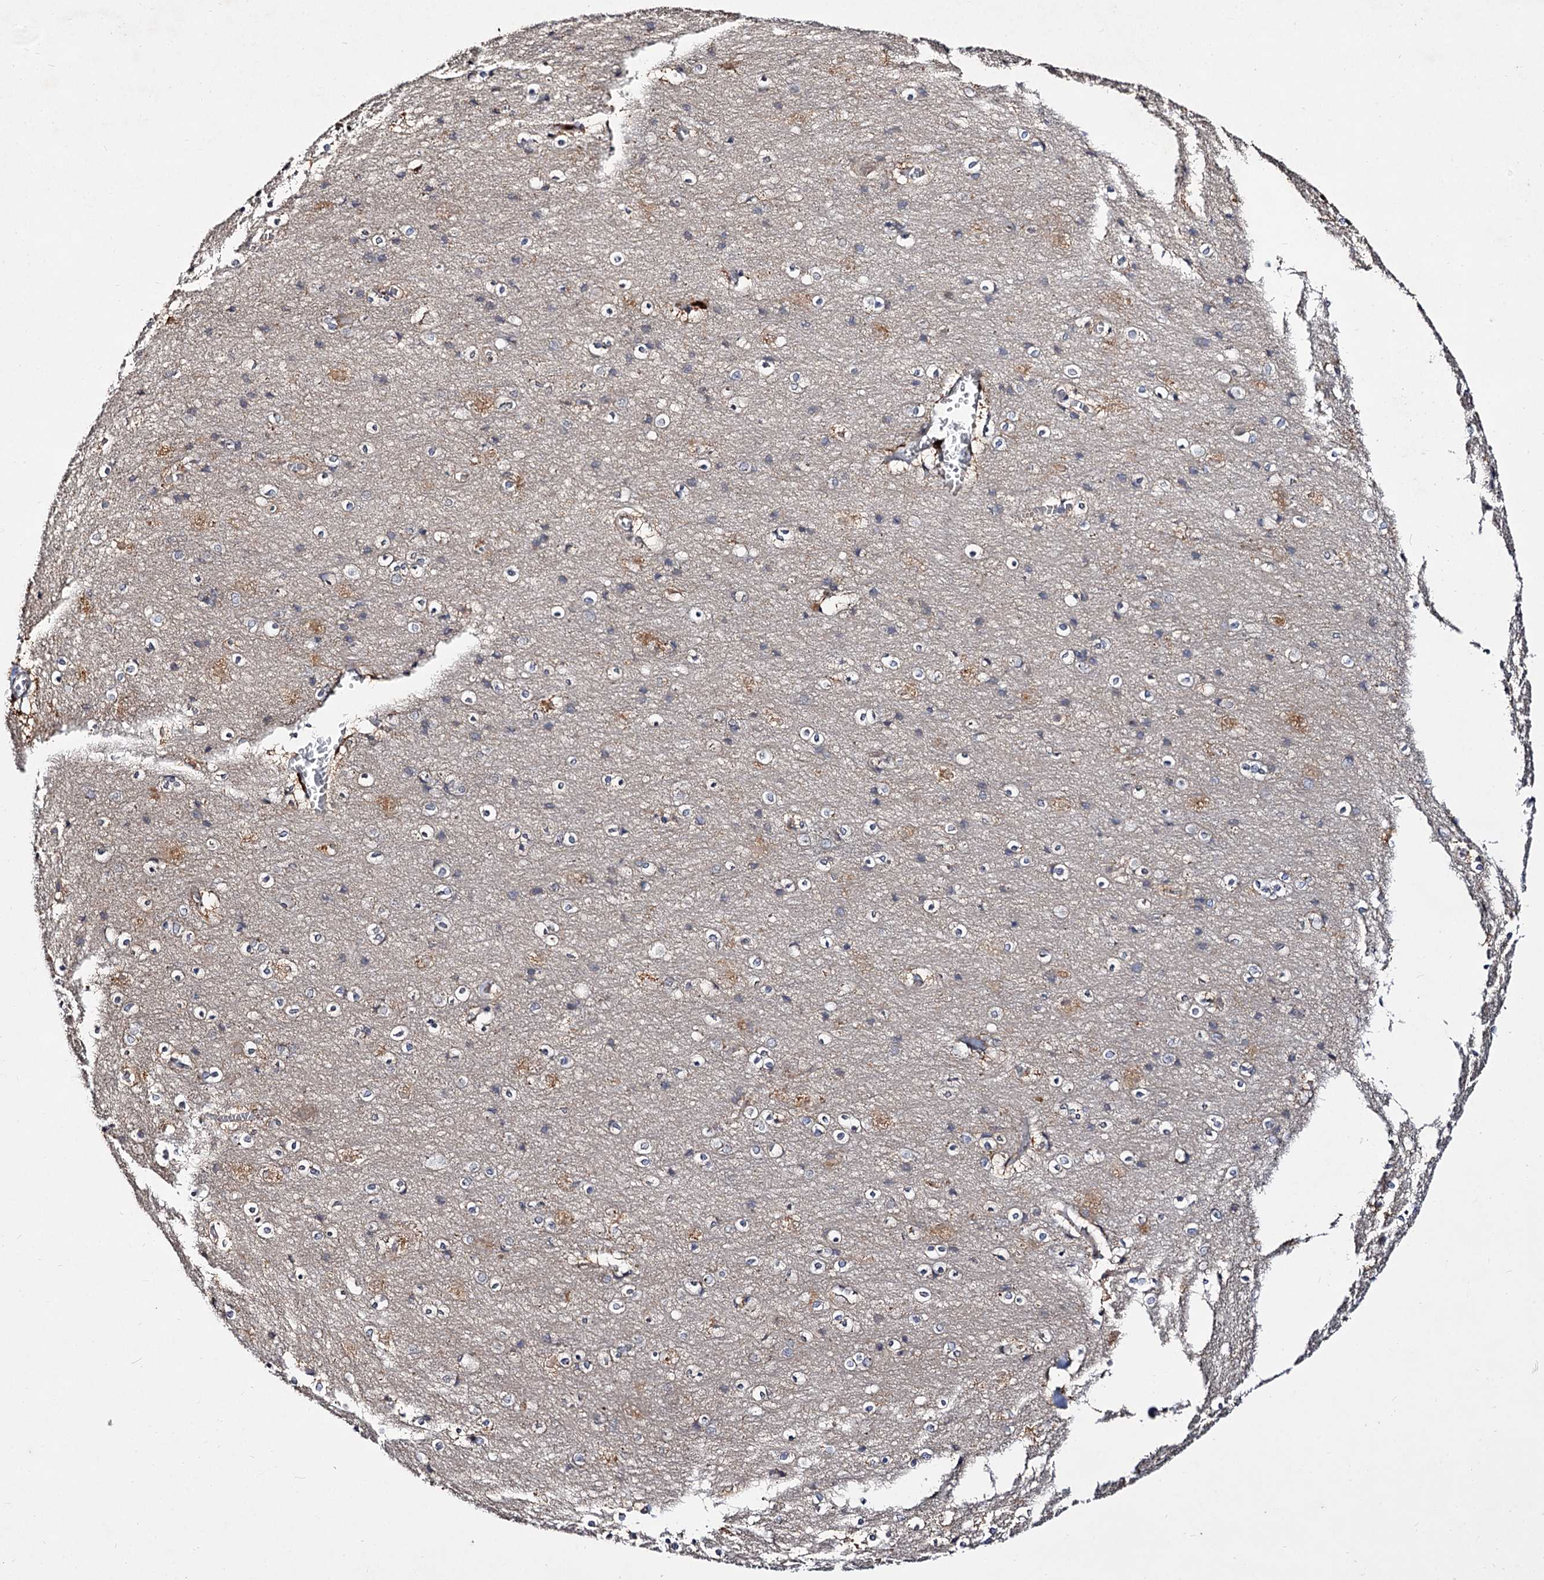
{"staining": {"intensity": "weak", "quantity": ">75%", "location": "cytoplasmic/membranous"}, "tissue": "cerebral cortex", "cell_type": "Endothelial cells", "image_type": "normal", "snomed": [{"axis": "morphology", "description": "Normal tissue, NOS"}, {"axis": "topography", "description": "Cerebral cortex"}], "caption": "Immunohistochemistry photomicrograph of unremarkable cerebral cortex: human cerebral cortex stained using immunohistochemistry (IHC) reveals low levels of weak protein expression localized specifically in the cytoplasmic/membranous of endothelial cells, appearing as a cytoplasmic/membranous brown color.", "gene": "ACTR6", "patient": {"sex": "male", "age": 54}}